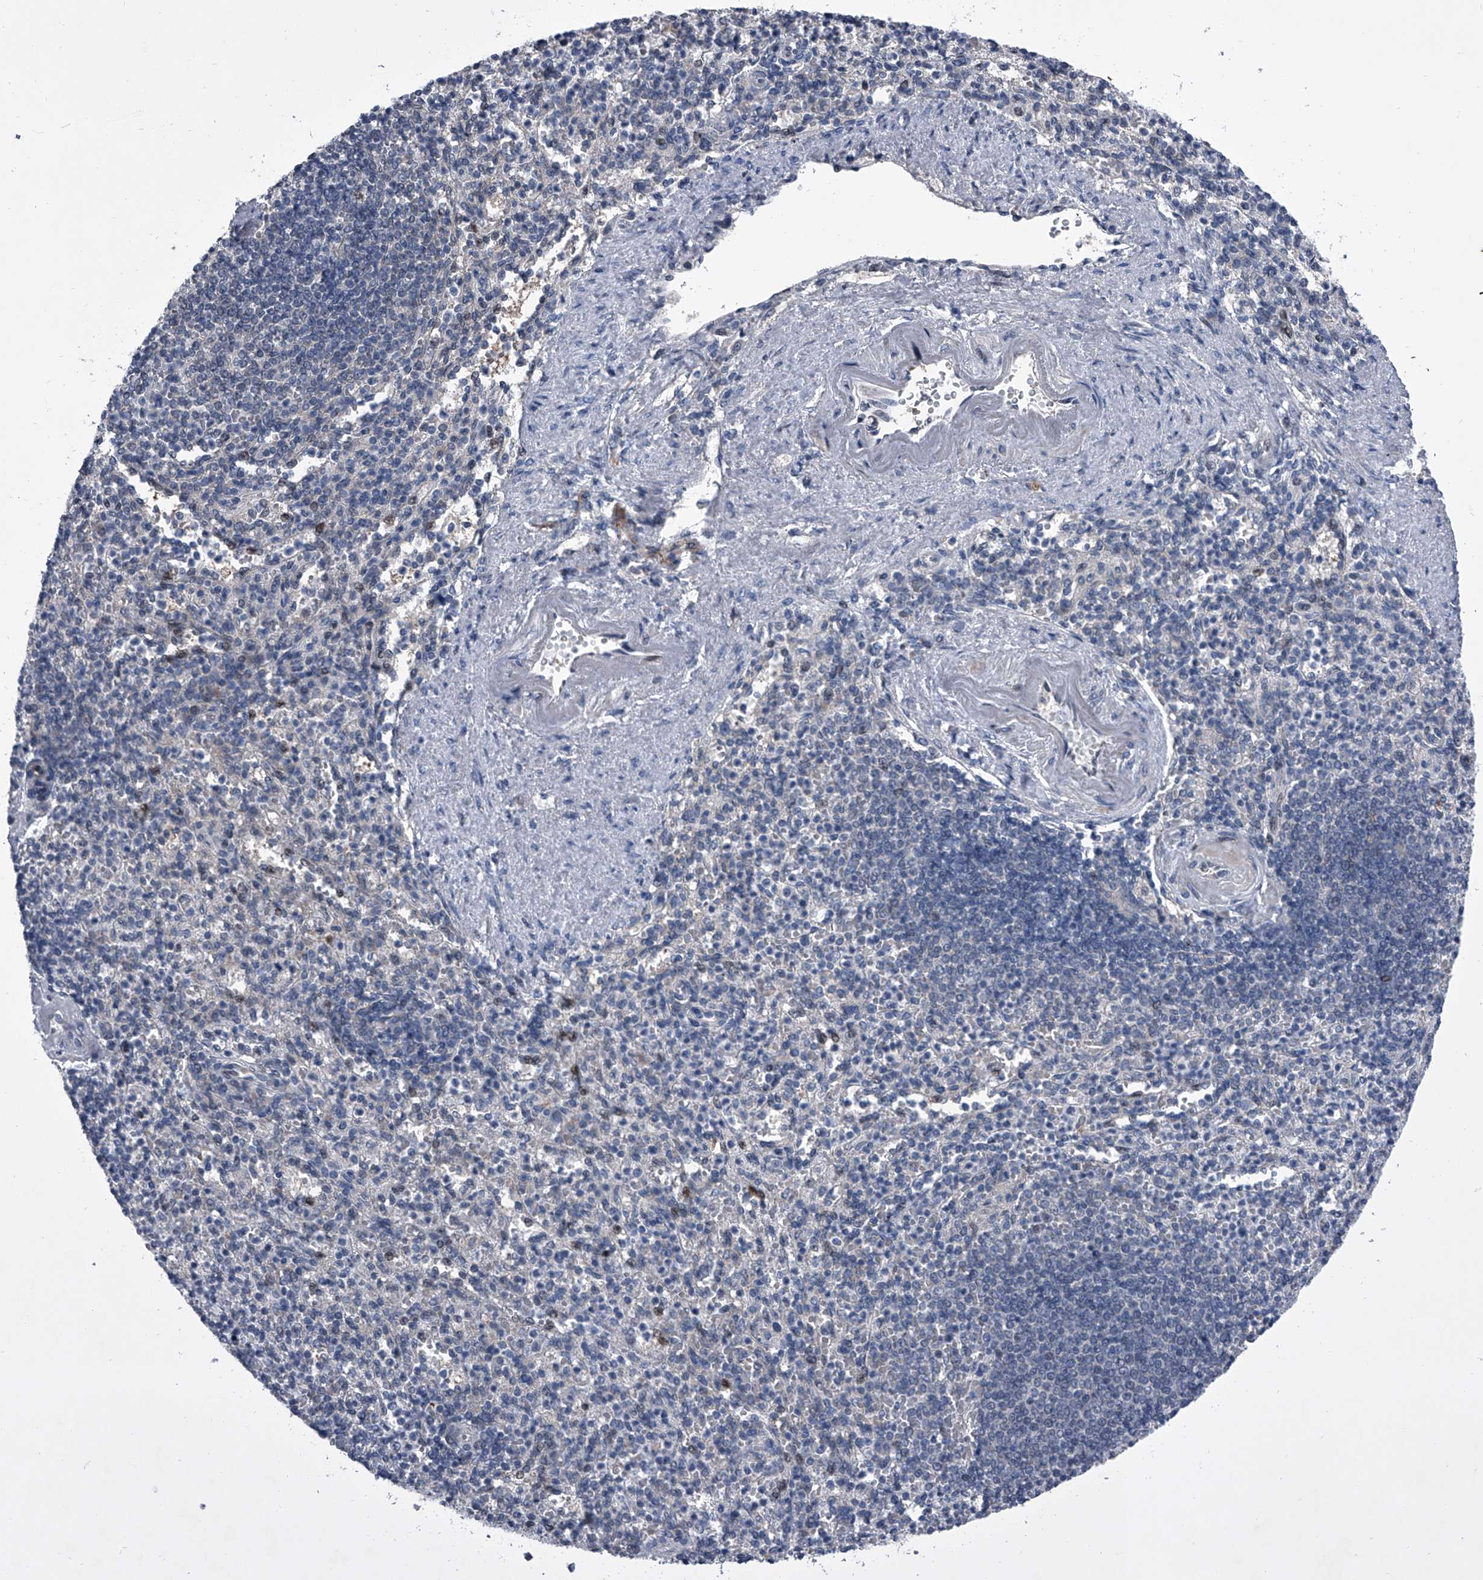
{"staining": {"intensity": "negative", "quantity": "none", "location": "none"}, "tissue": "spleen", "cell_type": "Cells in red pulp", "image_type": "normal", "snomed": [{"axis": "morphology", "description": "Normal tissue, NOS"}, {"axis": "topography", "description": "Spleen"}], "caption": "The image exhibits no significant positivity in cells in red pulp of spleen.", "gene": "ELK4", "patient": {"sex": "female", "age": 74}}